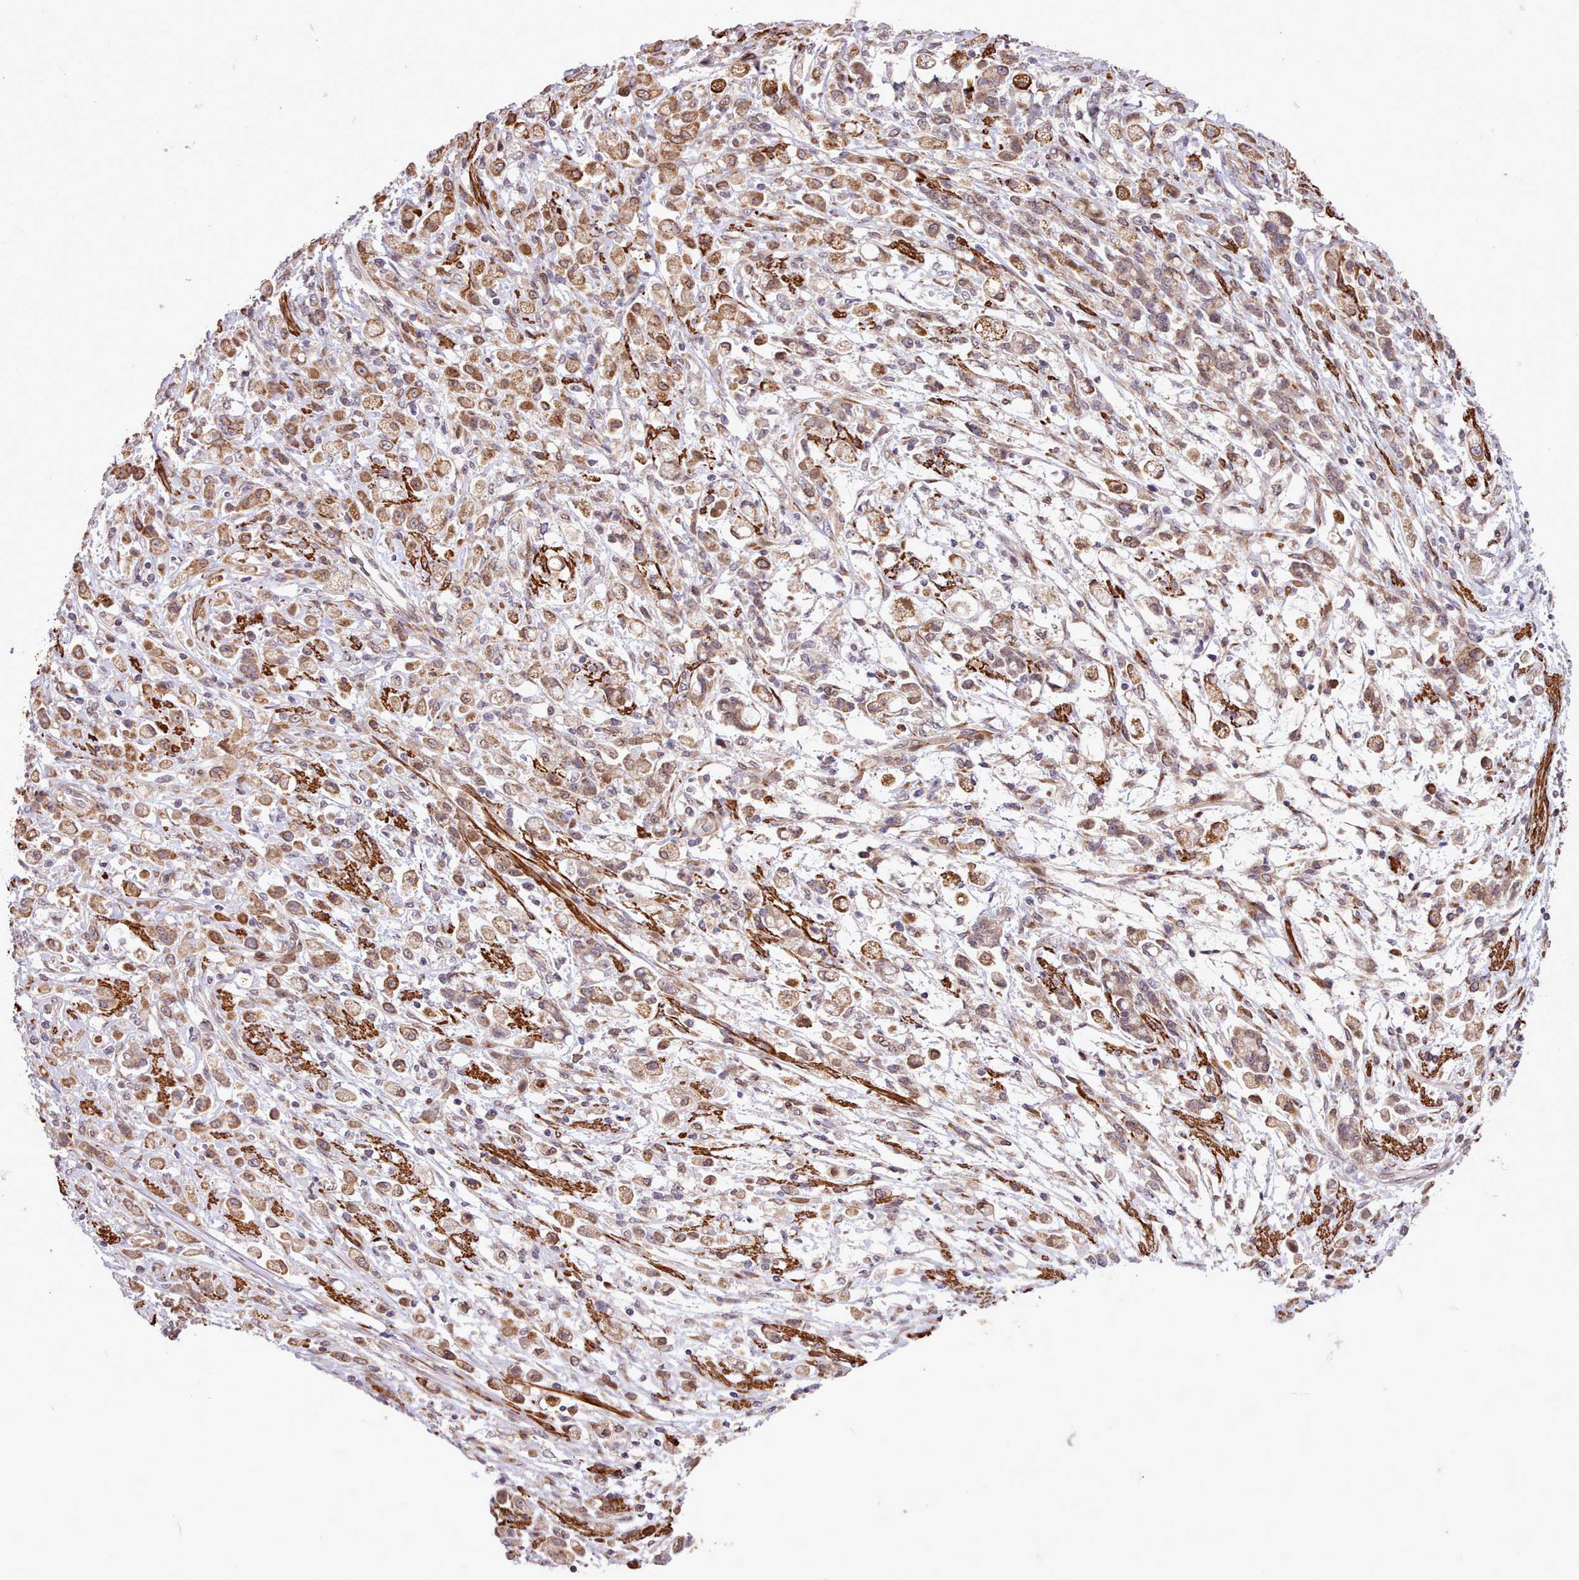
{"staining": {"intensity": "weak", "quantity": ">75%", "location": "cytoplasmic/membranous"}, "tissue": "stomach cancer", "cell_type": "Tumor cells", "image_type": "cancer", "snomed": [{"axis": "morphology", "description": "Adenocarcinoma, NOS"}, {"axis": "topography", "description": "Stomach"}], "caption": "Protein staining of stomach cancer (adenocarcinoma) tissue shows weak cytoplasmic/membranous staining in approximately >75% of tumor cells.", "gene": "CABP1", "patient": {"sex": "female", "age": 60}}